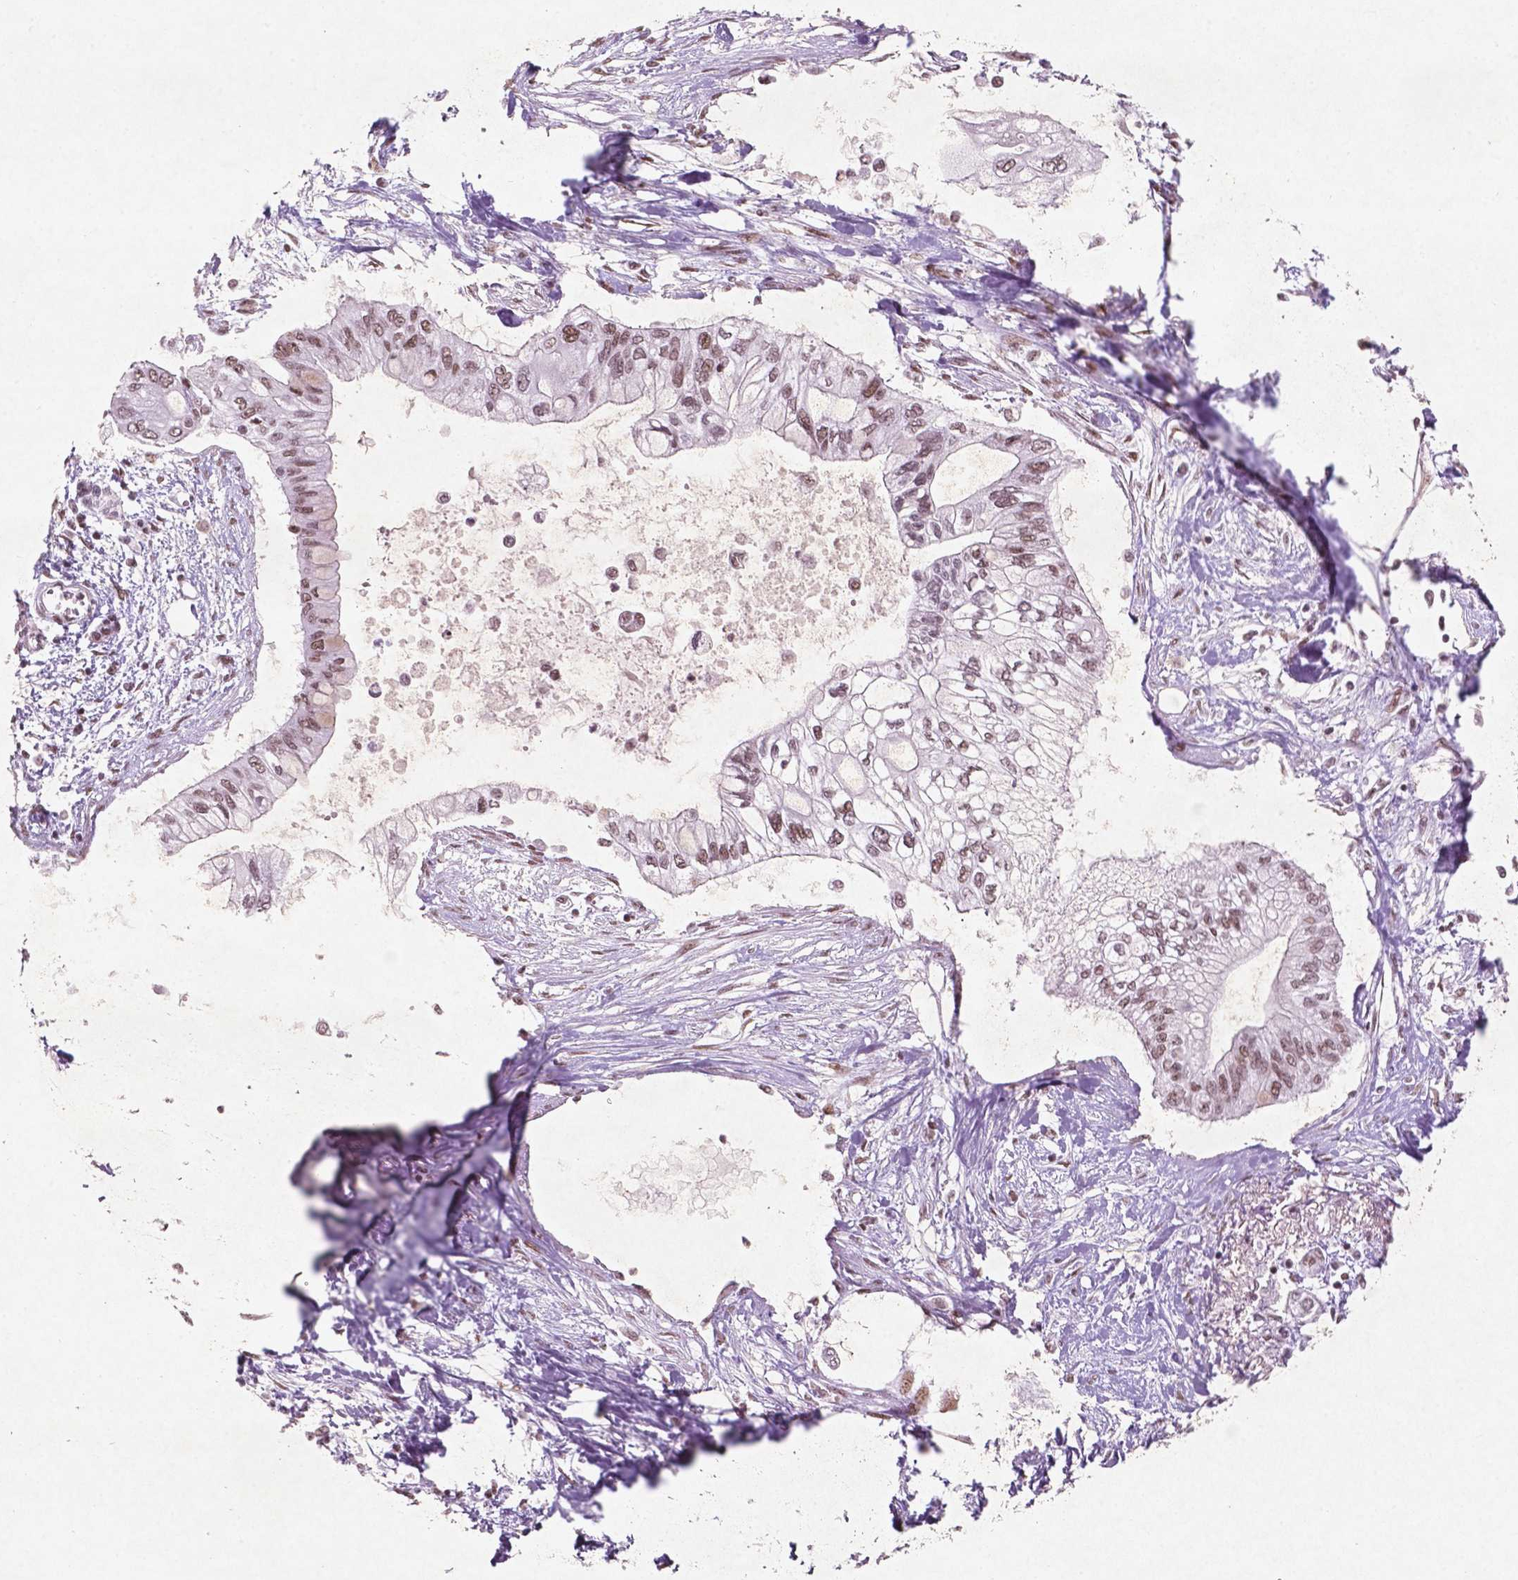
{"staining": {"intensity": "weak", "quantity": ">75%", "location": "nuclear"}, "tissue": "pancreatic cancer", "cell_type": "Tumor cells", "image_type": "cancer", "snomed": [{"axis": "morphology", "description": "Adenocarcinoma, NOS"}, {"axis": "topography", "description": "Pancreas"}], "caption": "High-power microscopy captured an immunohistochemistry photomicrograph of pancreatic cancer (adenocarcinoma), revealing weak nuclear staining in about >75% of tumor cells.", "gene": "HMG20B", "patient": {"sex": "female", "age": 77}}